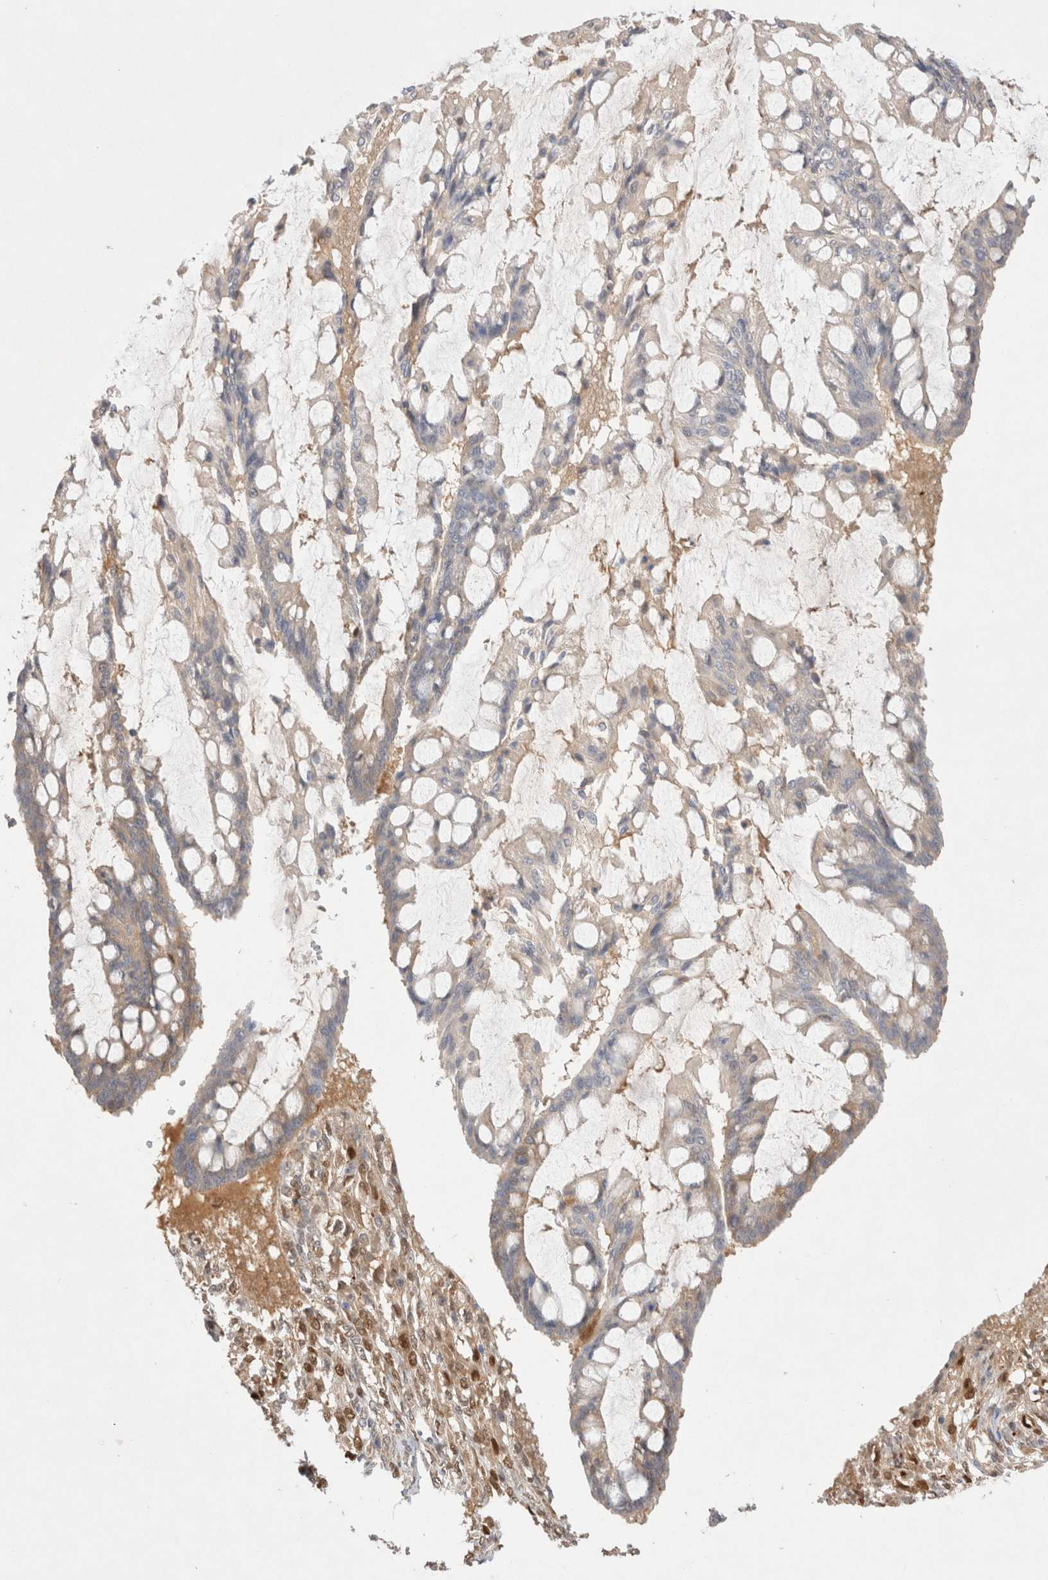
{"staining": {"intensity": "weak", "quantity": "<25%", "location": "cytoplasmic/membranous"}, "tissue": "ovarian cancer", "cell_type": "Tumor cells", "image_type": "cancer", "snomed": [{"axis": "morphology", "description": "Cystadenocarcinoma, mucinous, NOS"}, {"axis": "topography", "description": "Ovary"}], "caption": "Immunohistochemistry (IHC) of human ovarian cancer reveals no expression in tumor cells.", "gene": "STARD10", "patient": {"sex": "female", "age": 73}}